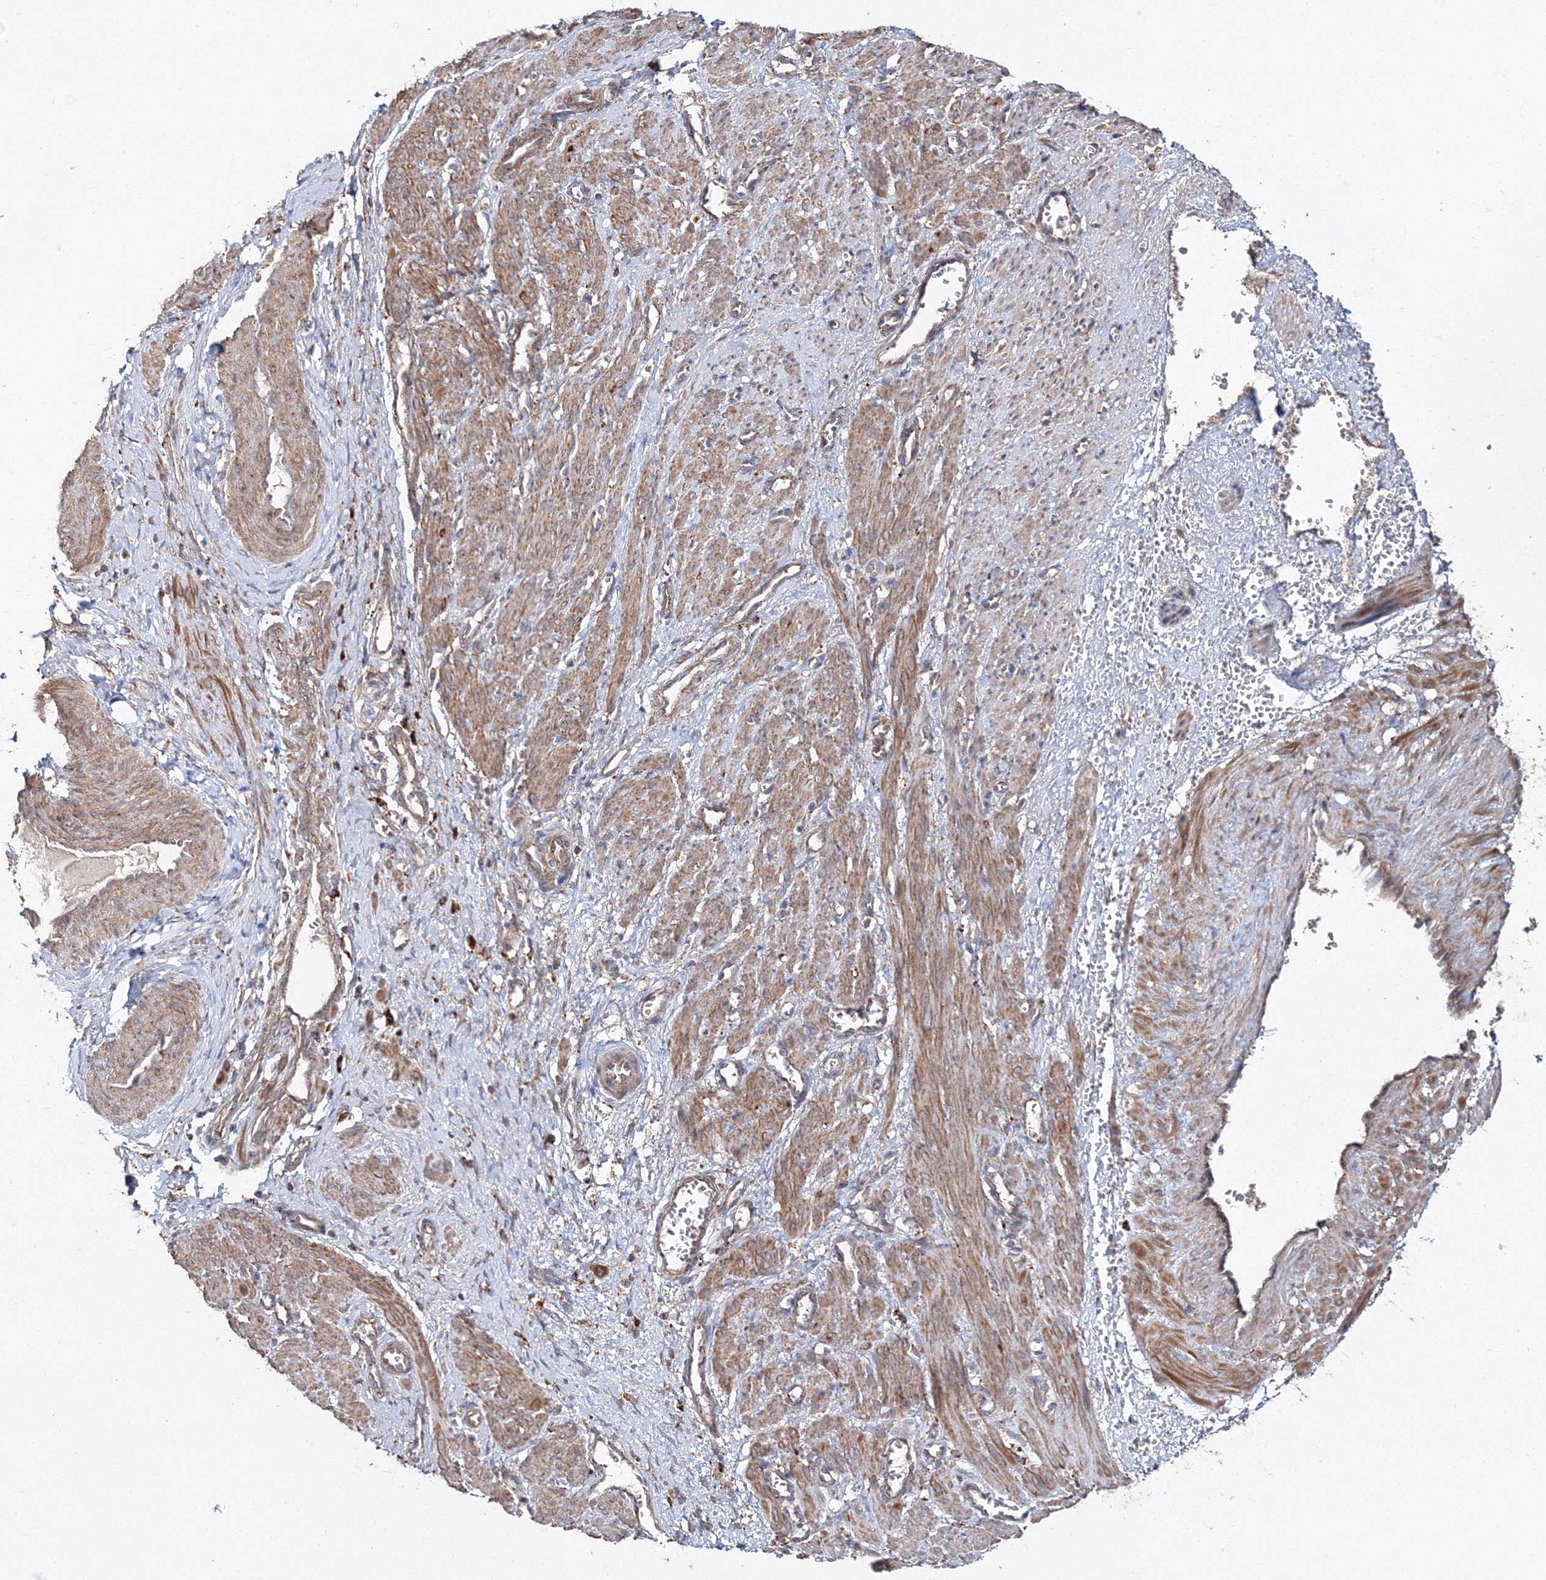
{"staining": {"intensity": "moderate", "quantity": ">75%", "location": "cytoplasmic/membranous"}, "tissue": "smooth muscle", "cell_type": "Smooth muscle cells", "image_type": "normal", "snomed": [{"axis": "morphology", "description": "Normal tissue, NOS"}, {"axis": "topography", "description": "Endometrium"}], "caption": "IHC (DAB) staining of unremarkable human smooth muscle displays moderate cytoplasmic/membranous protein staining in about >75% of smooth muscle cells. The staining was performed using DAB (3,3'-diaminobenzidine) to visualize the protein expression in brown, while the nuclei were stained in blue with hematoxylin (Magnification: 20x).", "gene": "DDO", "patient": {"sex": "female", "age": 33}}